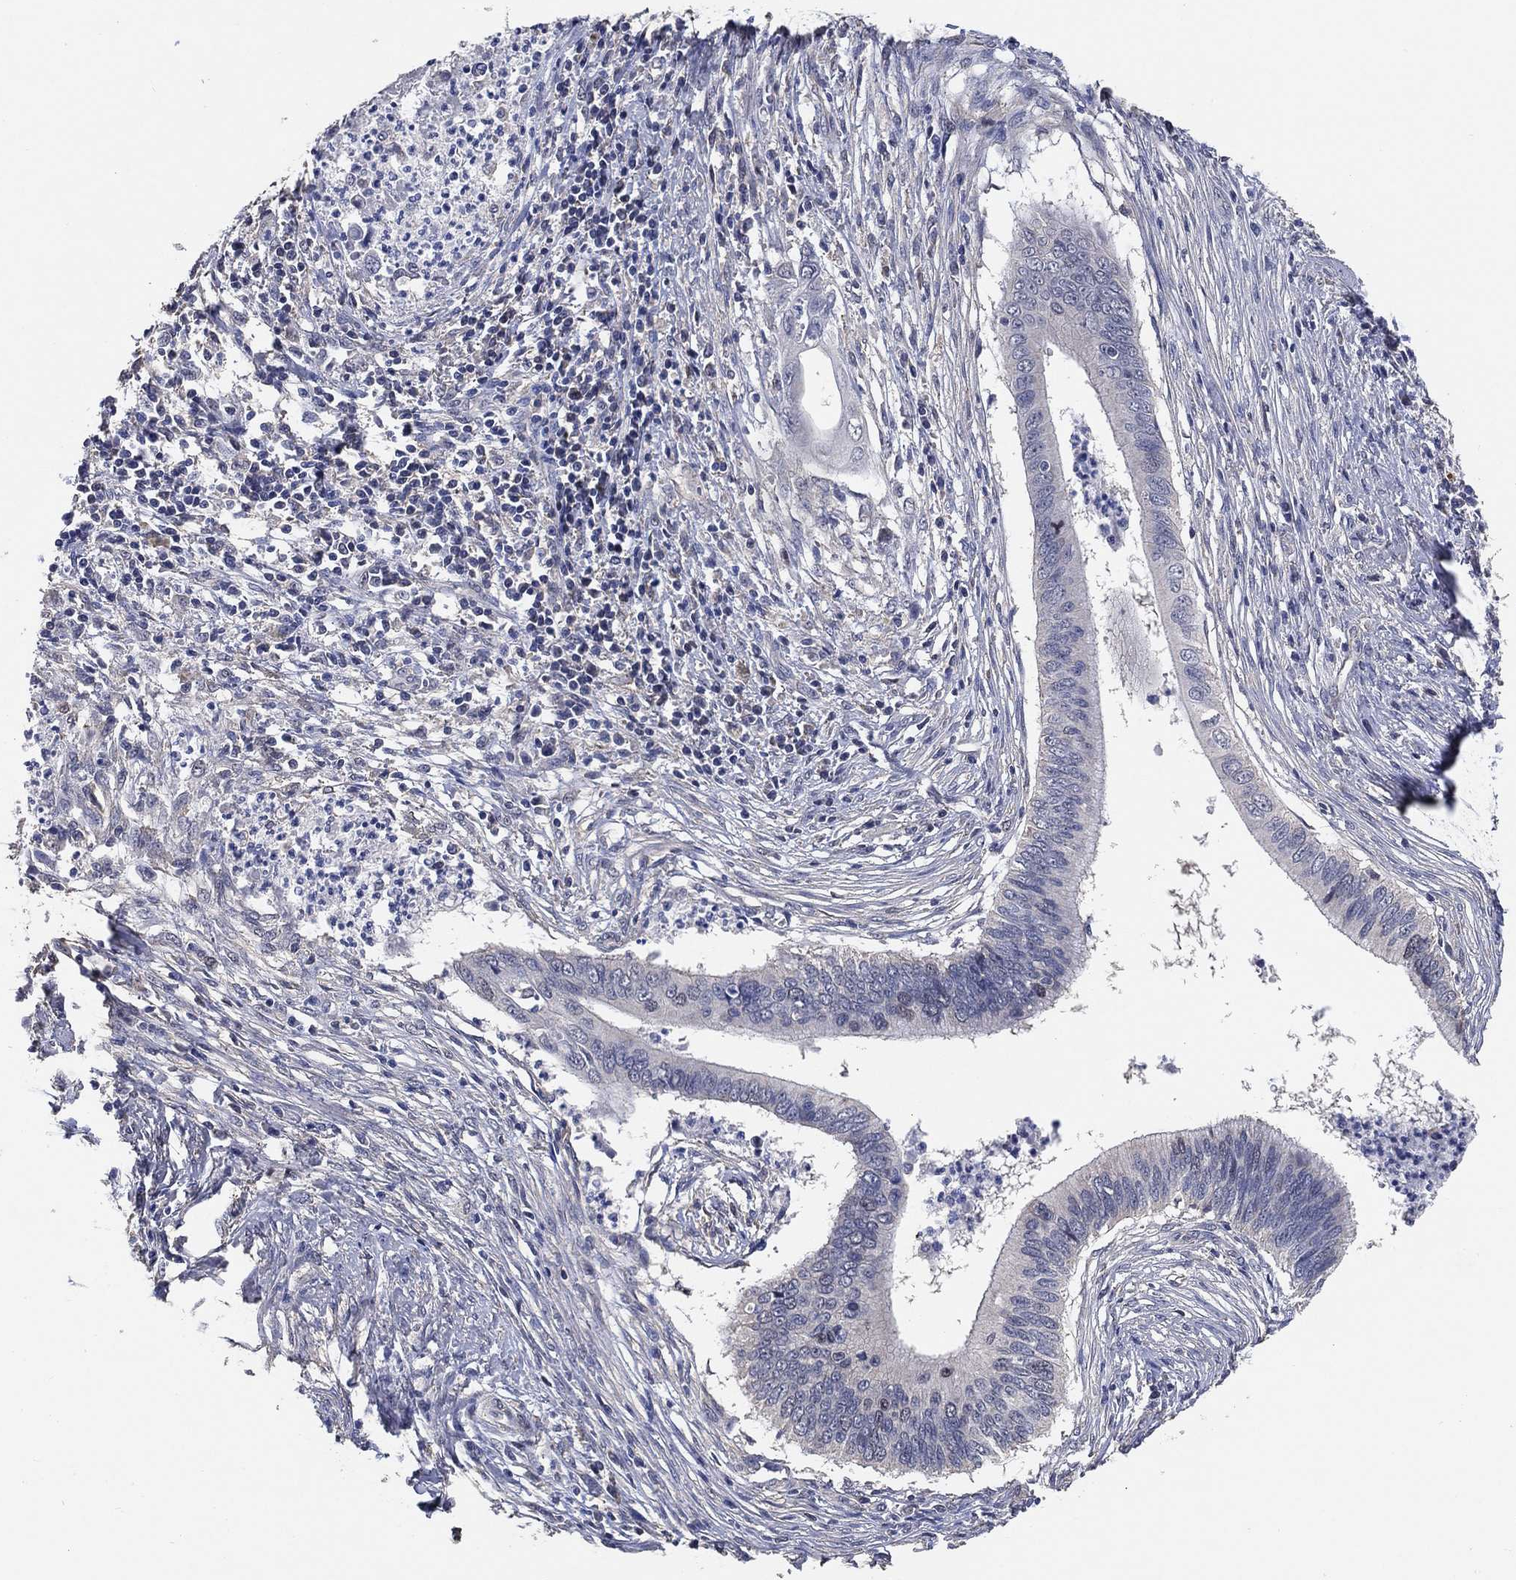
{"staining": {"intensity": "negative", "quantity": "none", "location": "none"}, "tissue": "cervical cancer", "cell_type": "Tumor cells", "image_type": "cancer", "snomed": [{"axis": "morphology", "description": "Adenocarcinoma, NOS"}, {"axis": "topography", "description": "Cervix"}], "caption": "Immunohistochemical staining of adenocarcinoma (cervical) demonstrates no significant expression in tumor cells.", "gene": "KLK5", "patient": {"sex": "female", "age": 42}}